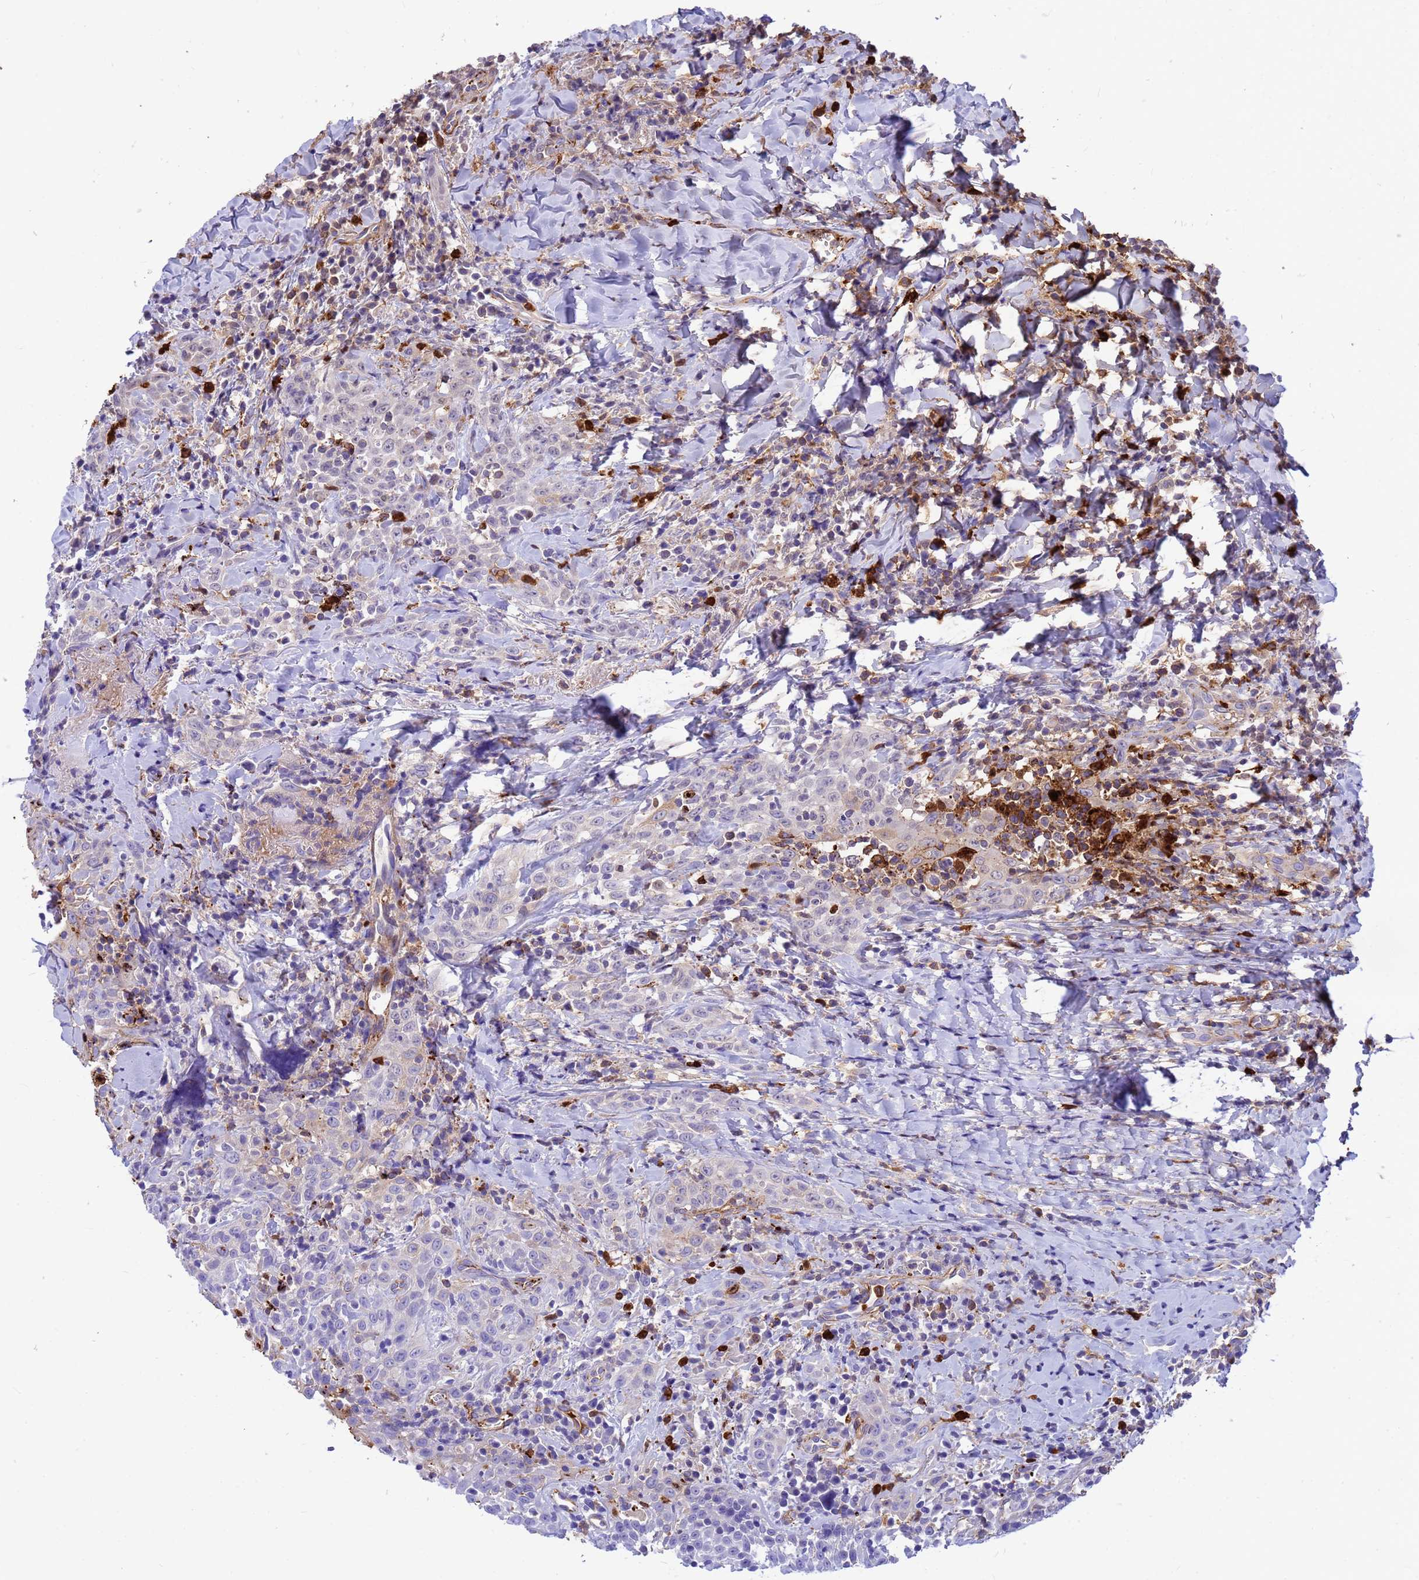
{"staining": {"intensity": "negative", "quantity": "none", "location": "none"}, "tissue": "head and neck cancer", "cell_type": "Tumor cells", "image_type": "cancer", "snomed": [{"axis": "morphology", "description": "Squamous cell carcinoma, NOS"}, {"axis": "topography", "description": "Head-Neck"}], "caption": "The histopathology image exhibits no staining of tumor cells in head and neck squamous cell carcinoma. (DAB immunohistochemistry, high magnification).", "gene": "ORM1", "patient": {"sex": "female", "age": 70}}